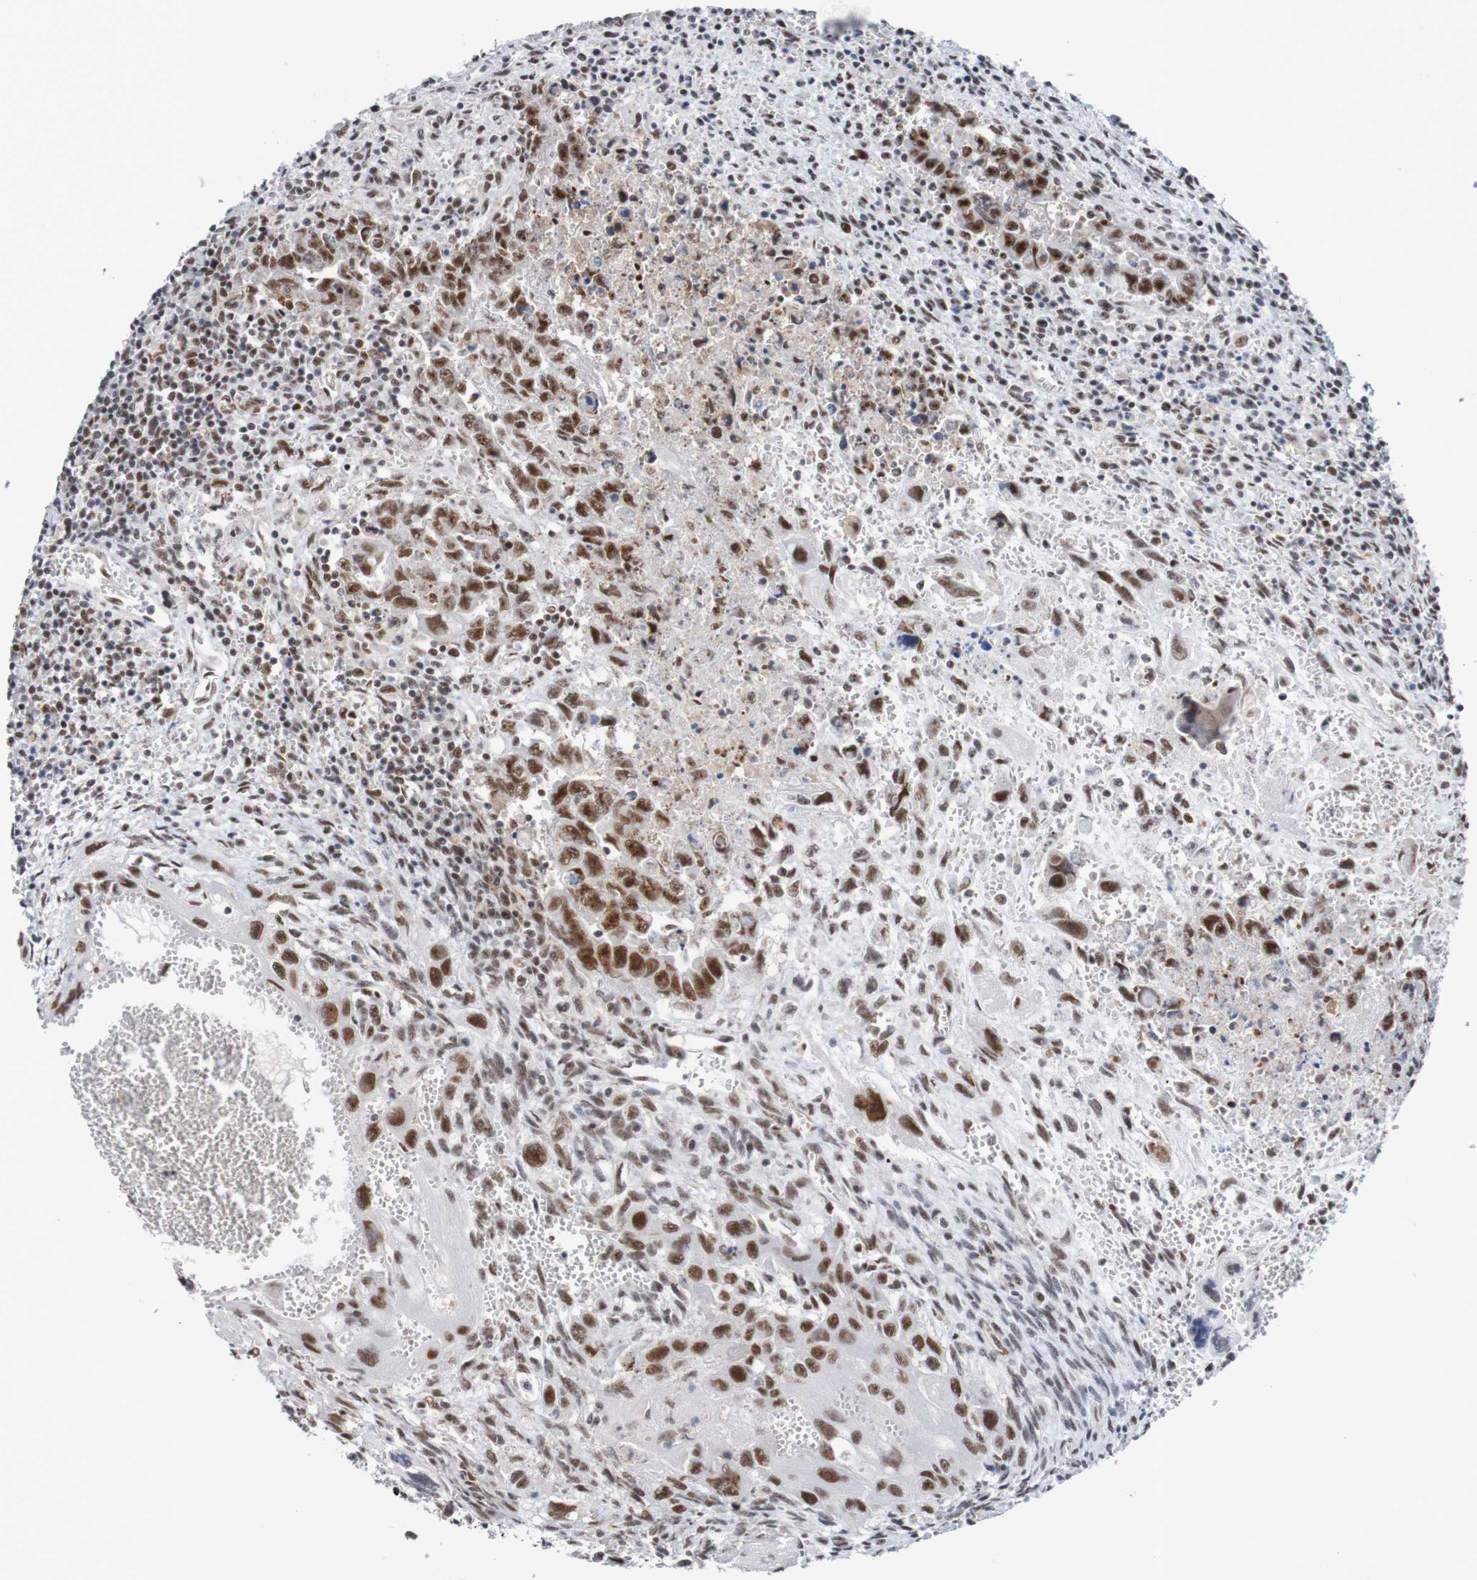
{"staining": {"intensity": "strong", "quantity": ">75%", "location": "nuclear"}, "tissue": "testis cancer", "cell_type": "Tumor cells", "image_type": "cancer", "snomed": [{"axis": "morphology", "description": "Carcinoma, Embryonal, NOS"}, {"axis": "topography", "description": "Testis"}], "caption": "Strong nuclear protein expression is appreciated in about >75% of tumor cells in embryonal carcinoma (testis).", "gene": "CDC5L", "patient": {"sex": "male", "age": 28}}